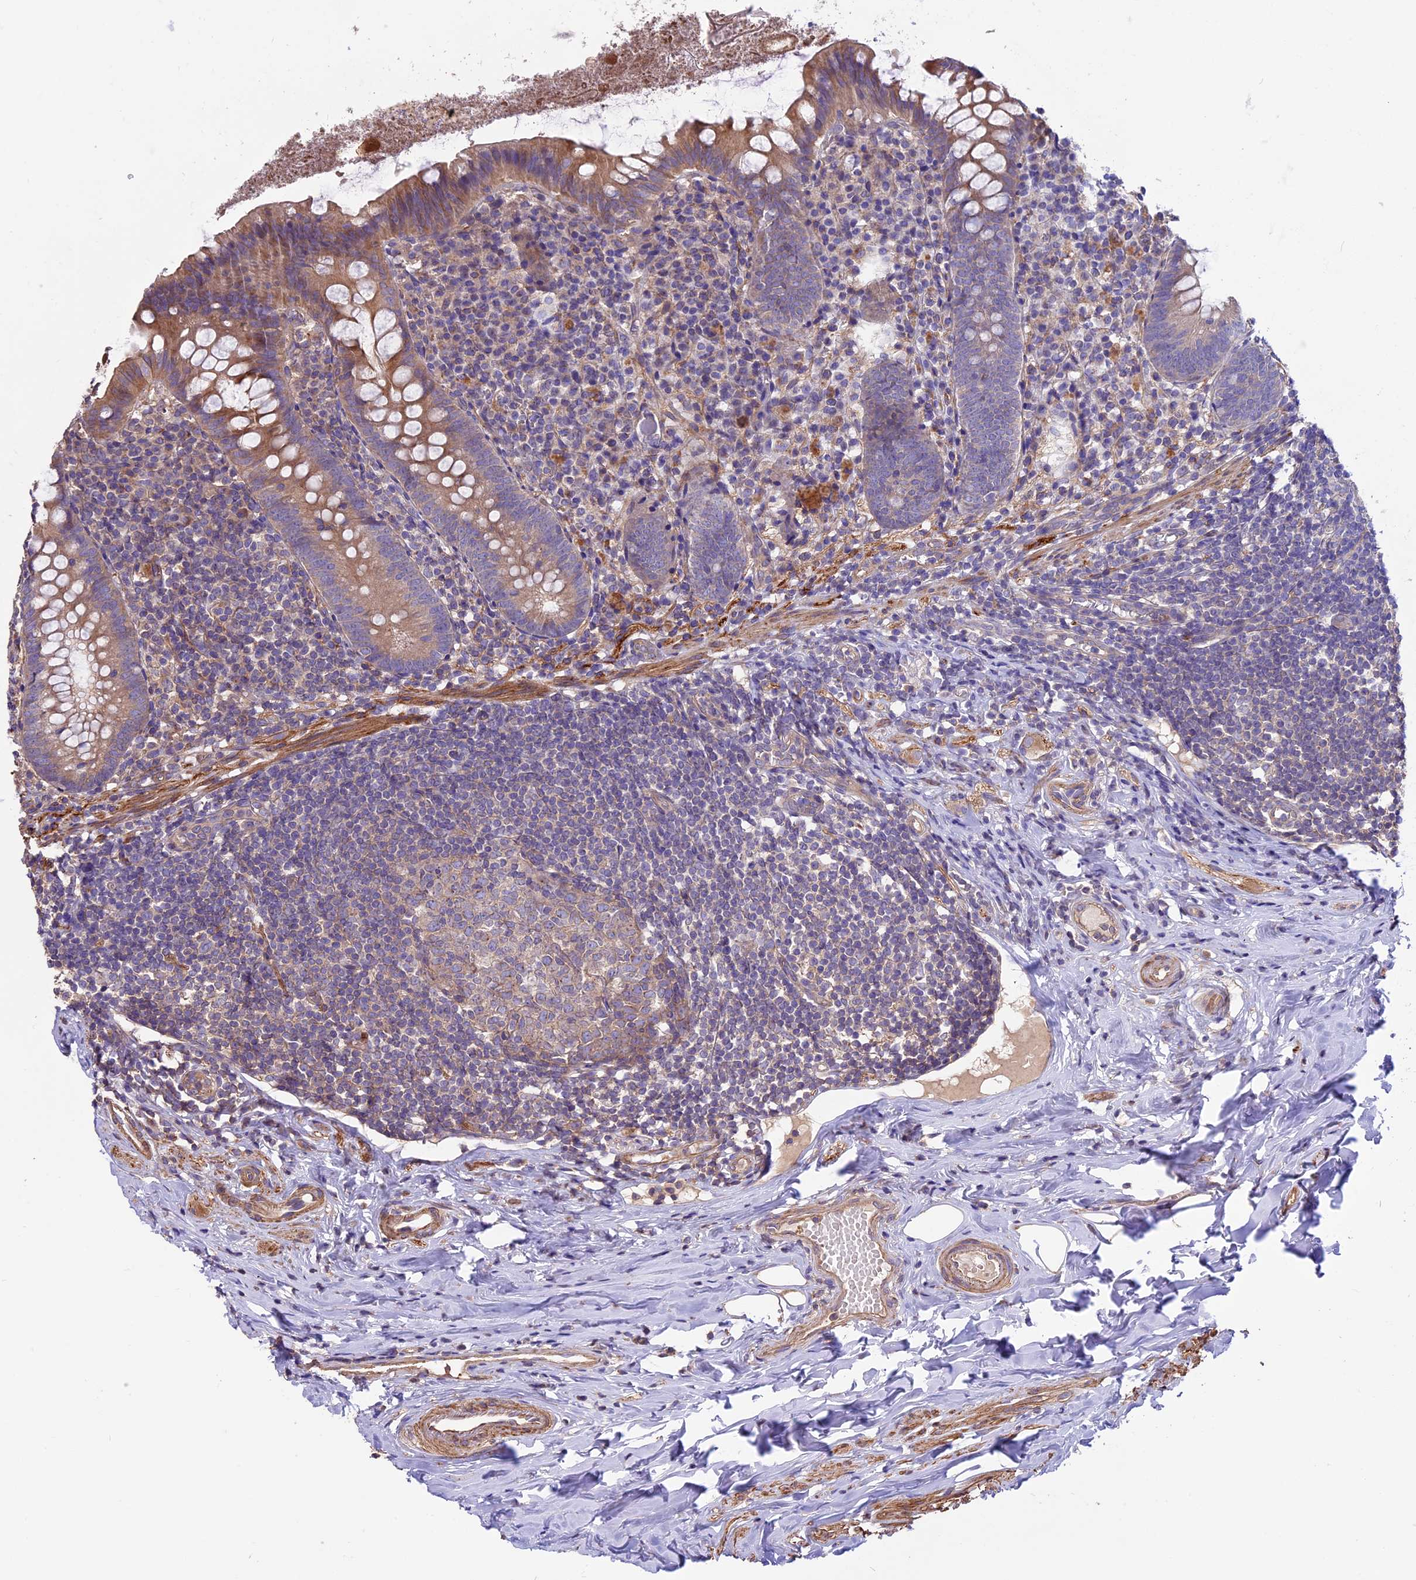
{"staining": {"intensity": "moderate", "quantity": "25%-75%", "location": "cytoplasmic/membranous"}, "tissue": "appendix", "cell_type": "Glandular cells", "image_type": "normal", "snomed": [{"axis": "morphology", "description": "Normal tissue, NOS"}, {"axis": "topography", "description": "Appendix"}], "caption": "The histopathology image displays immunohistochemical staining of normal appendix. There is moderate cytoplasmic/membranous positivity is present in about 25%-75% of glandular cells. Using DAB (brown) and hematoxylin (blue) stains, captured at high magnification using brightfield microscopy.", "gene": "ANO3", "patient": {"sex": "female", "age": 51}}